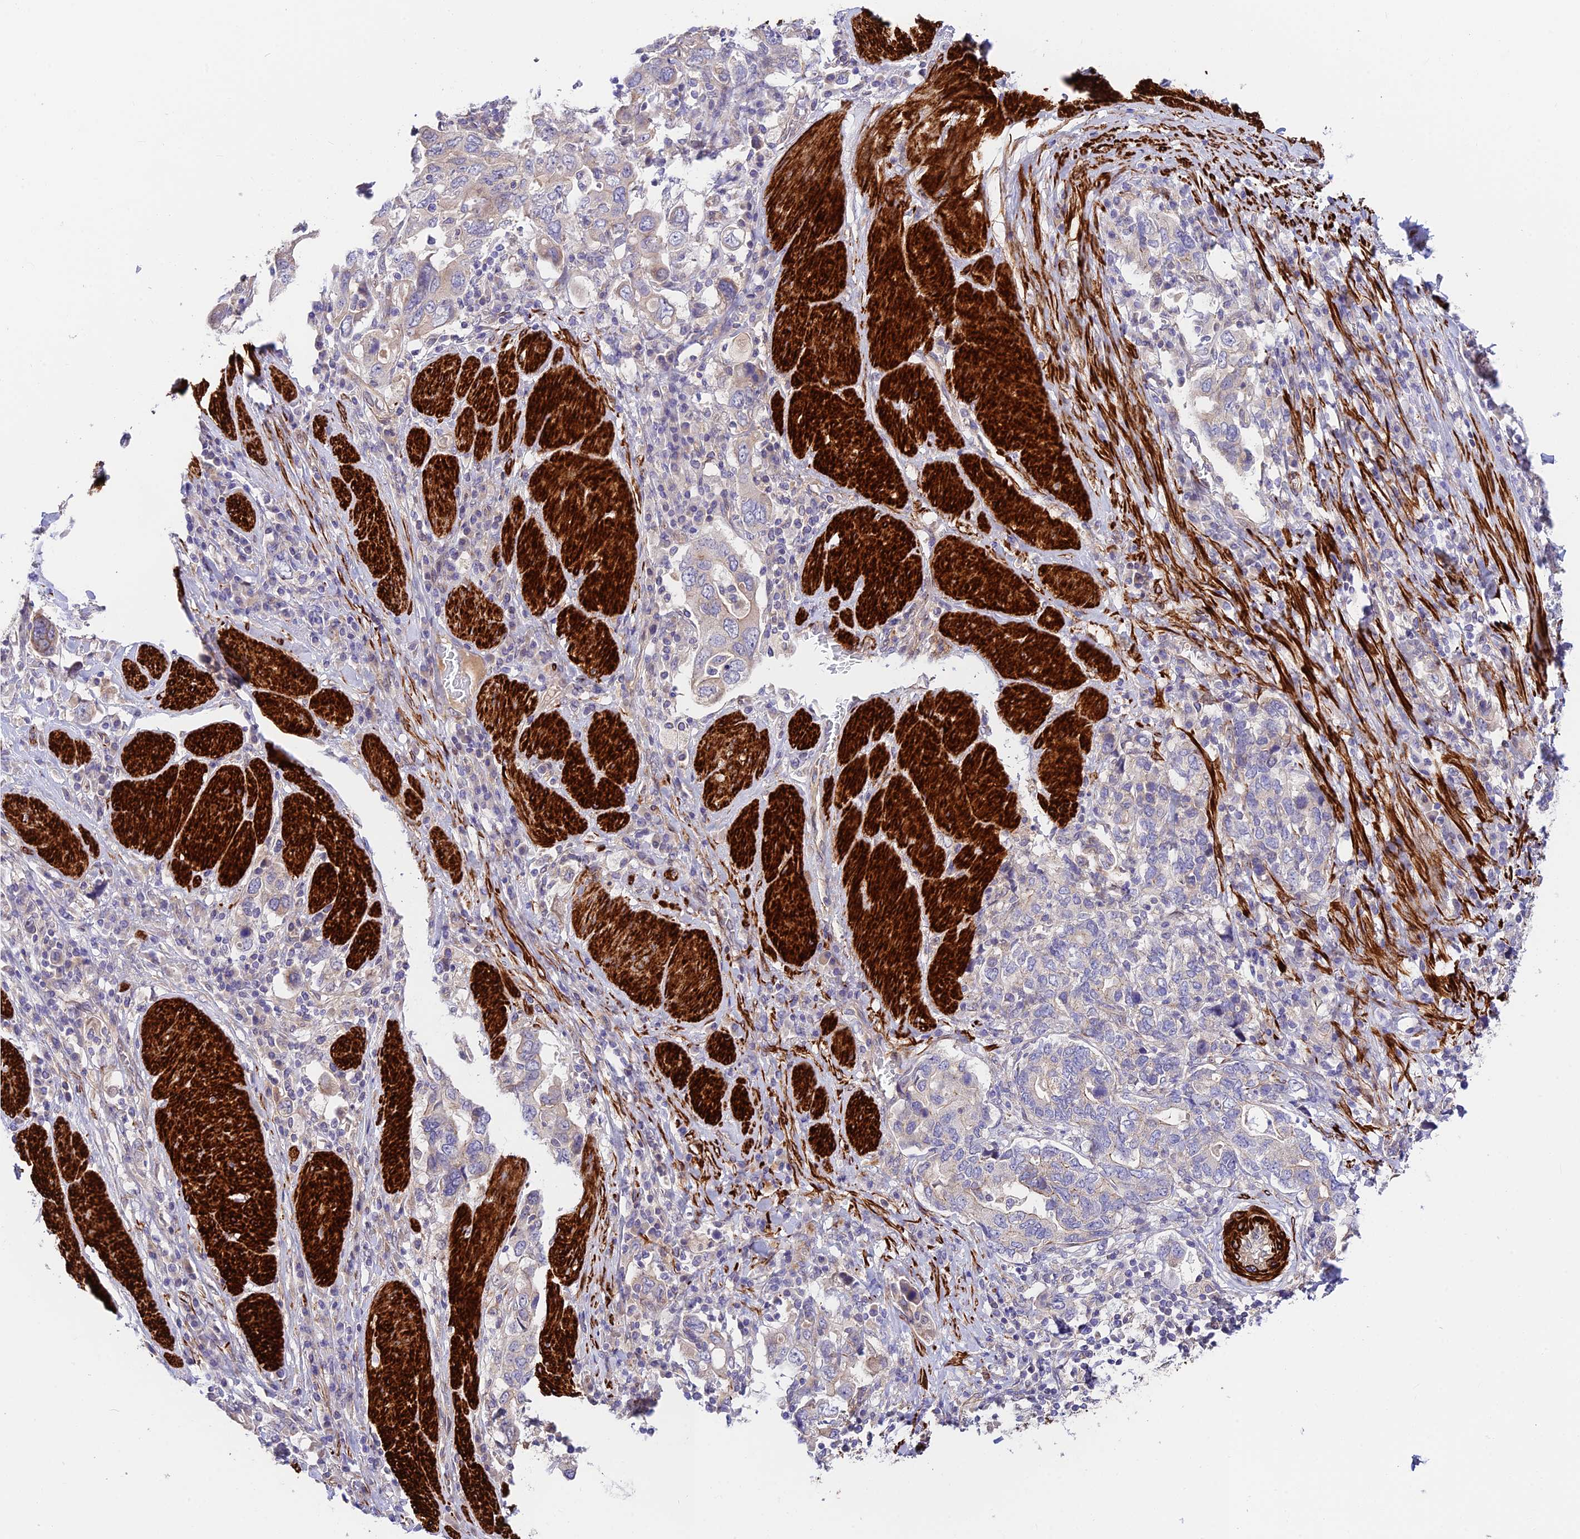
{"staining": {"intensity": "weak", "quantity": "<25%", "location": "cytoplasmic/membranous"}, "tissue": "stomach cancer", "cell_type": "Tumor cells", "image_type": "cancer", "snomed": [{"axis": "morphology", "description": "Adenocarcinoma, NOS"}, {"axis": "topography", "description": "Stomach, upper"}], "caption": "The immunohistochemistry photomicrograph has no significant staining in tumor cells of stomach cancer tissue.", "gene": "ANKRD50", "patient": {"sex": "male", "age": 62}}